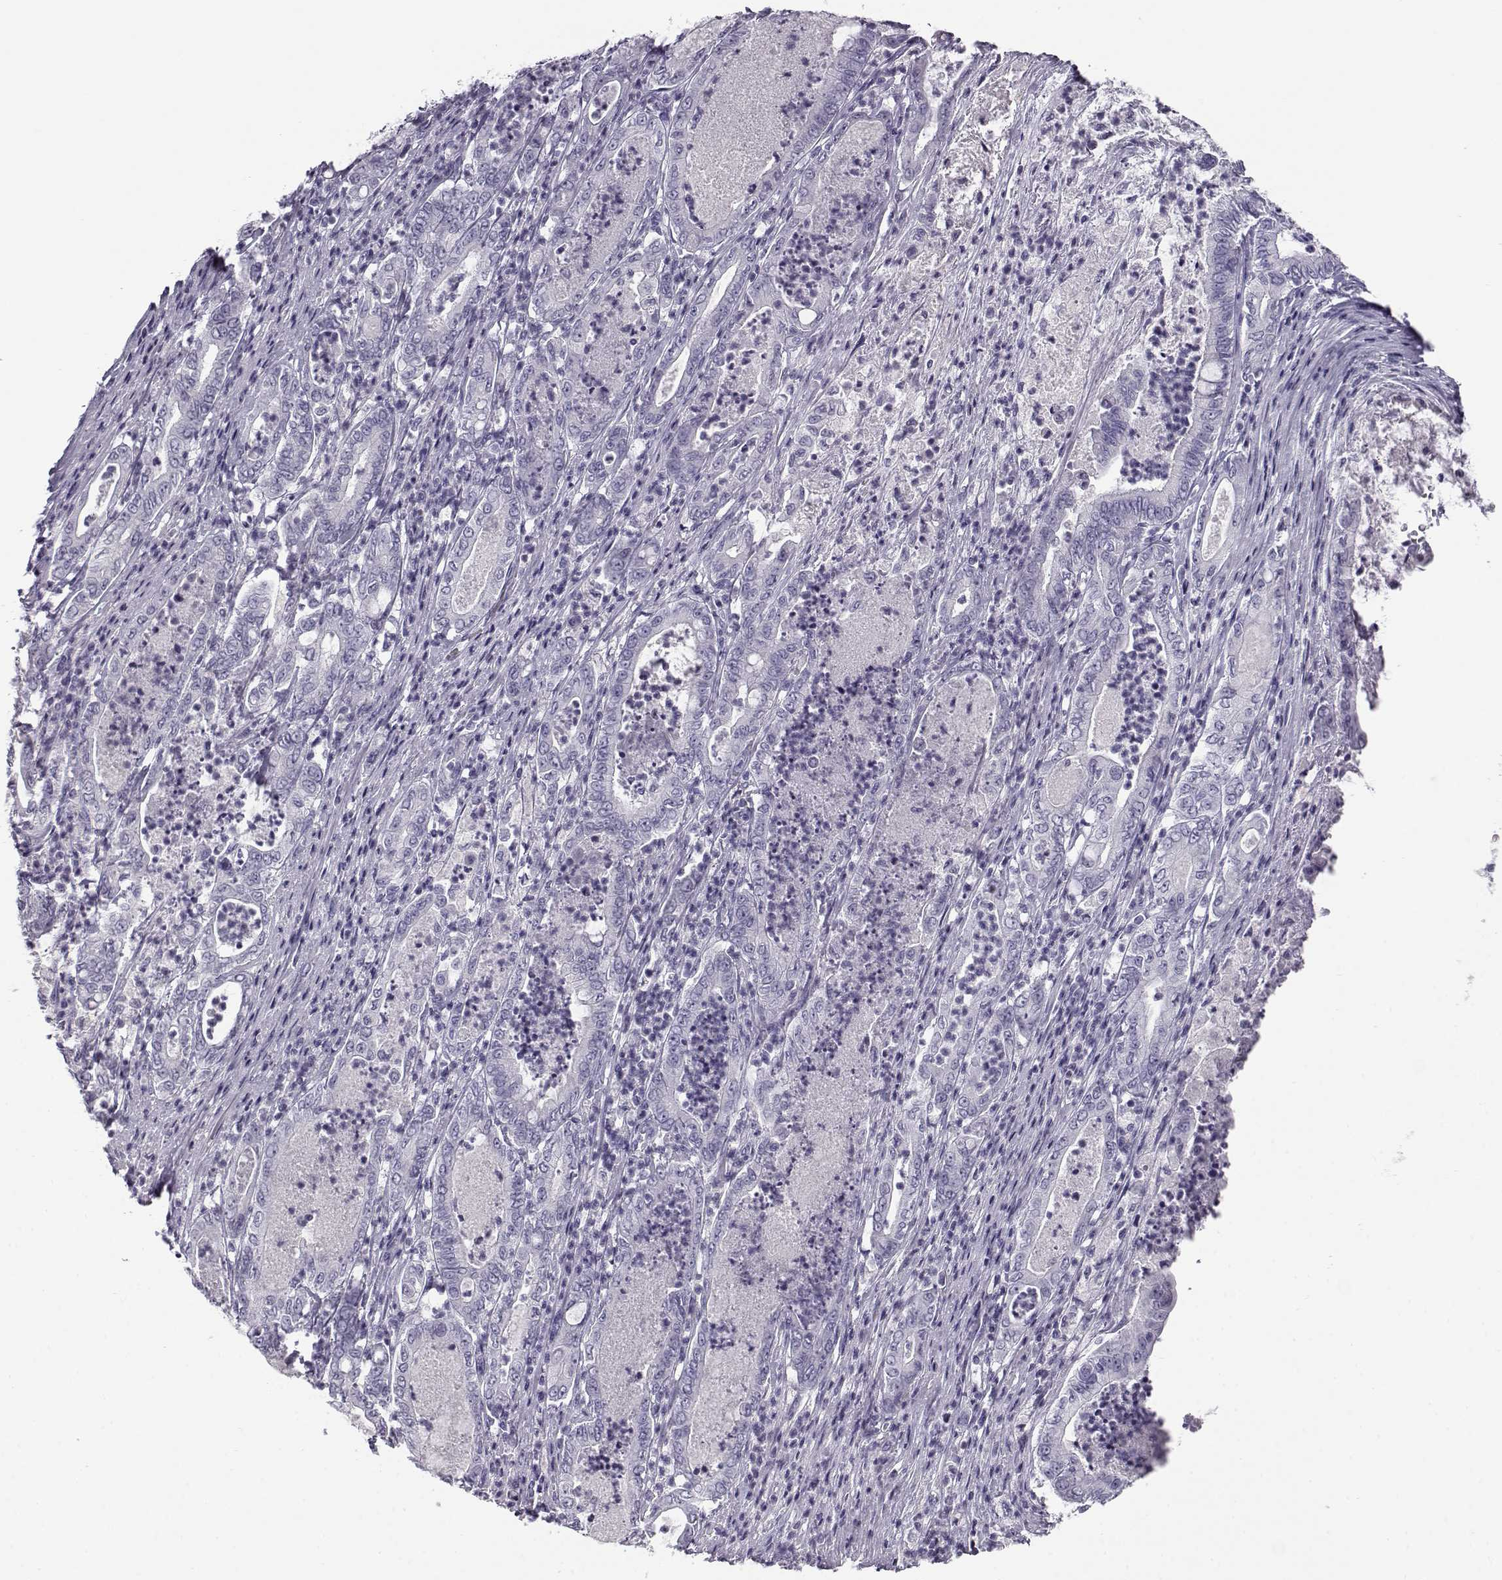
{"staining": {"intensity": "negative", "quantity": "none", "location": "none"}, "tissue": "pancreatic cancer", "cell_type": "Tumor cells", "image_type": "cancer", "snomed": [{"axis": "morphology", "description": "Adenocarcinoma, NOS"}, {"axis": "topography", "description": "Pancreas"}], "caption": "This is a image of immunohistochemistry staining of adenocarcinoma (pancreatic), which shows no staining in tumor cells.", "gene": "CABS1", "patient": {"sex": "male", "age": 71}}